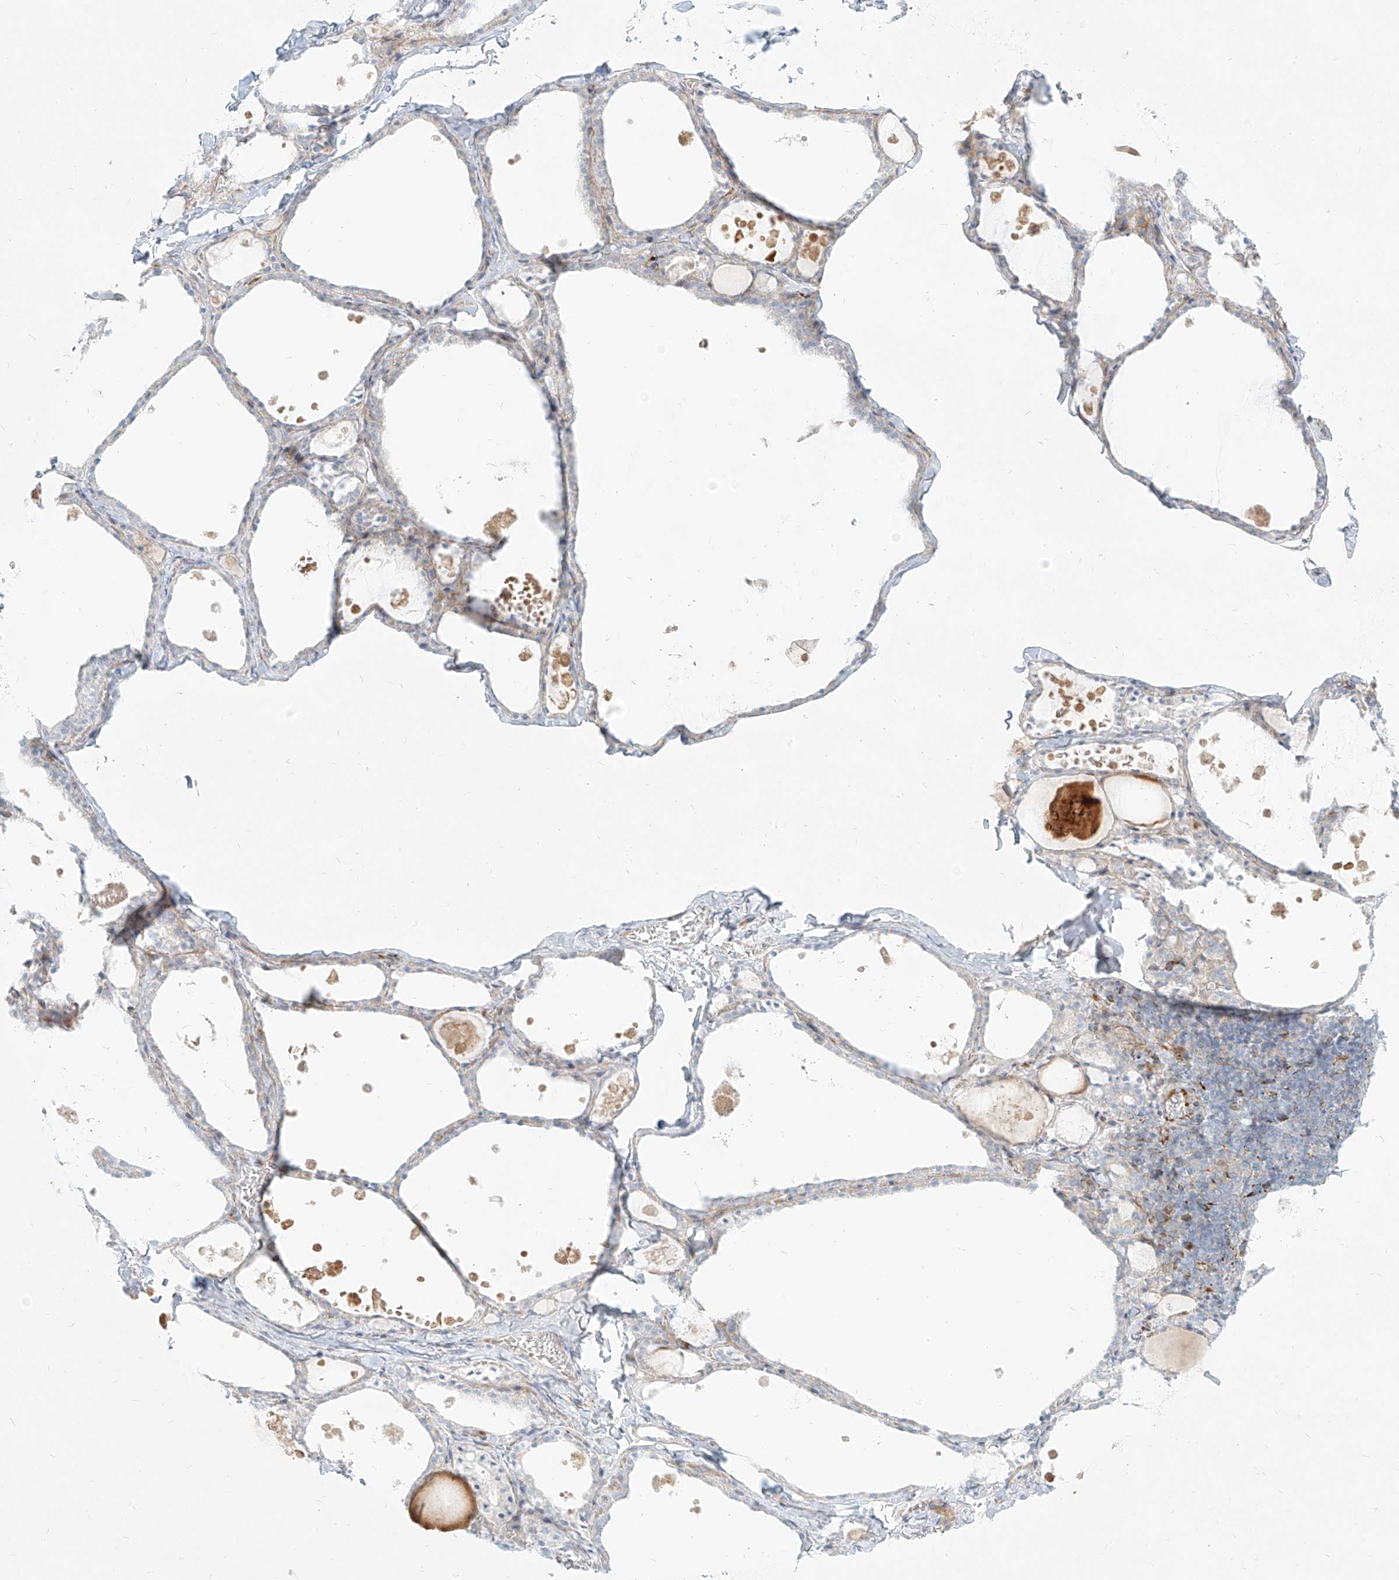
{"staining": {"intensity": "negative", "quantity": "none", "location": "none"}, "tissue": "thyroid gland", "cell_type": "Glandular cells", "image_type": "normal", "snomed": [{"axis": "morphology", "description": "Normal tissue, NOS"}, {"axis": "topography", "description": "Thyroid gland"}], "caption": "The image shows no staining of glandular cells in benign thyroid gland.", "gene": "MTX2", "patient": {"sex": "male", "age": 56}}